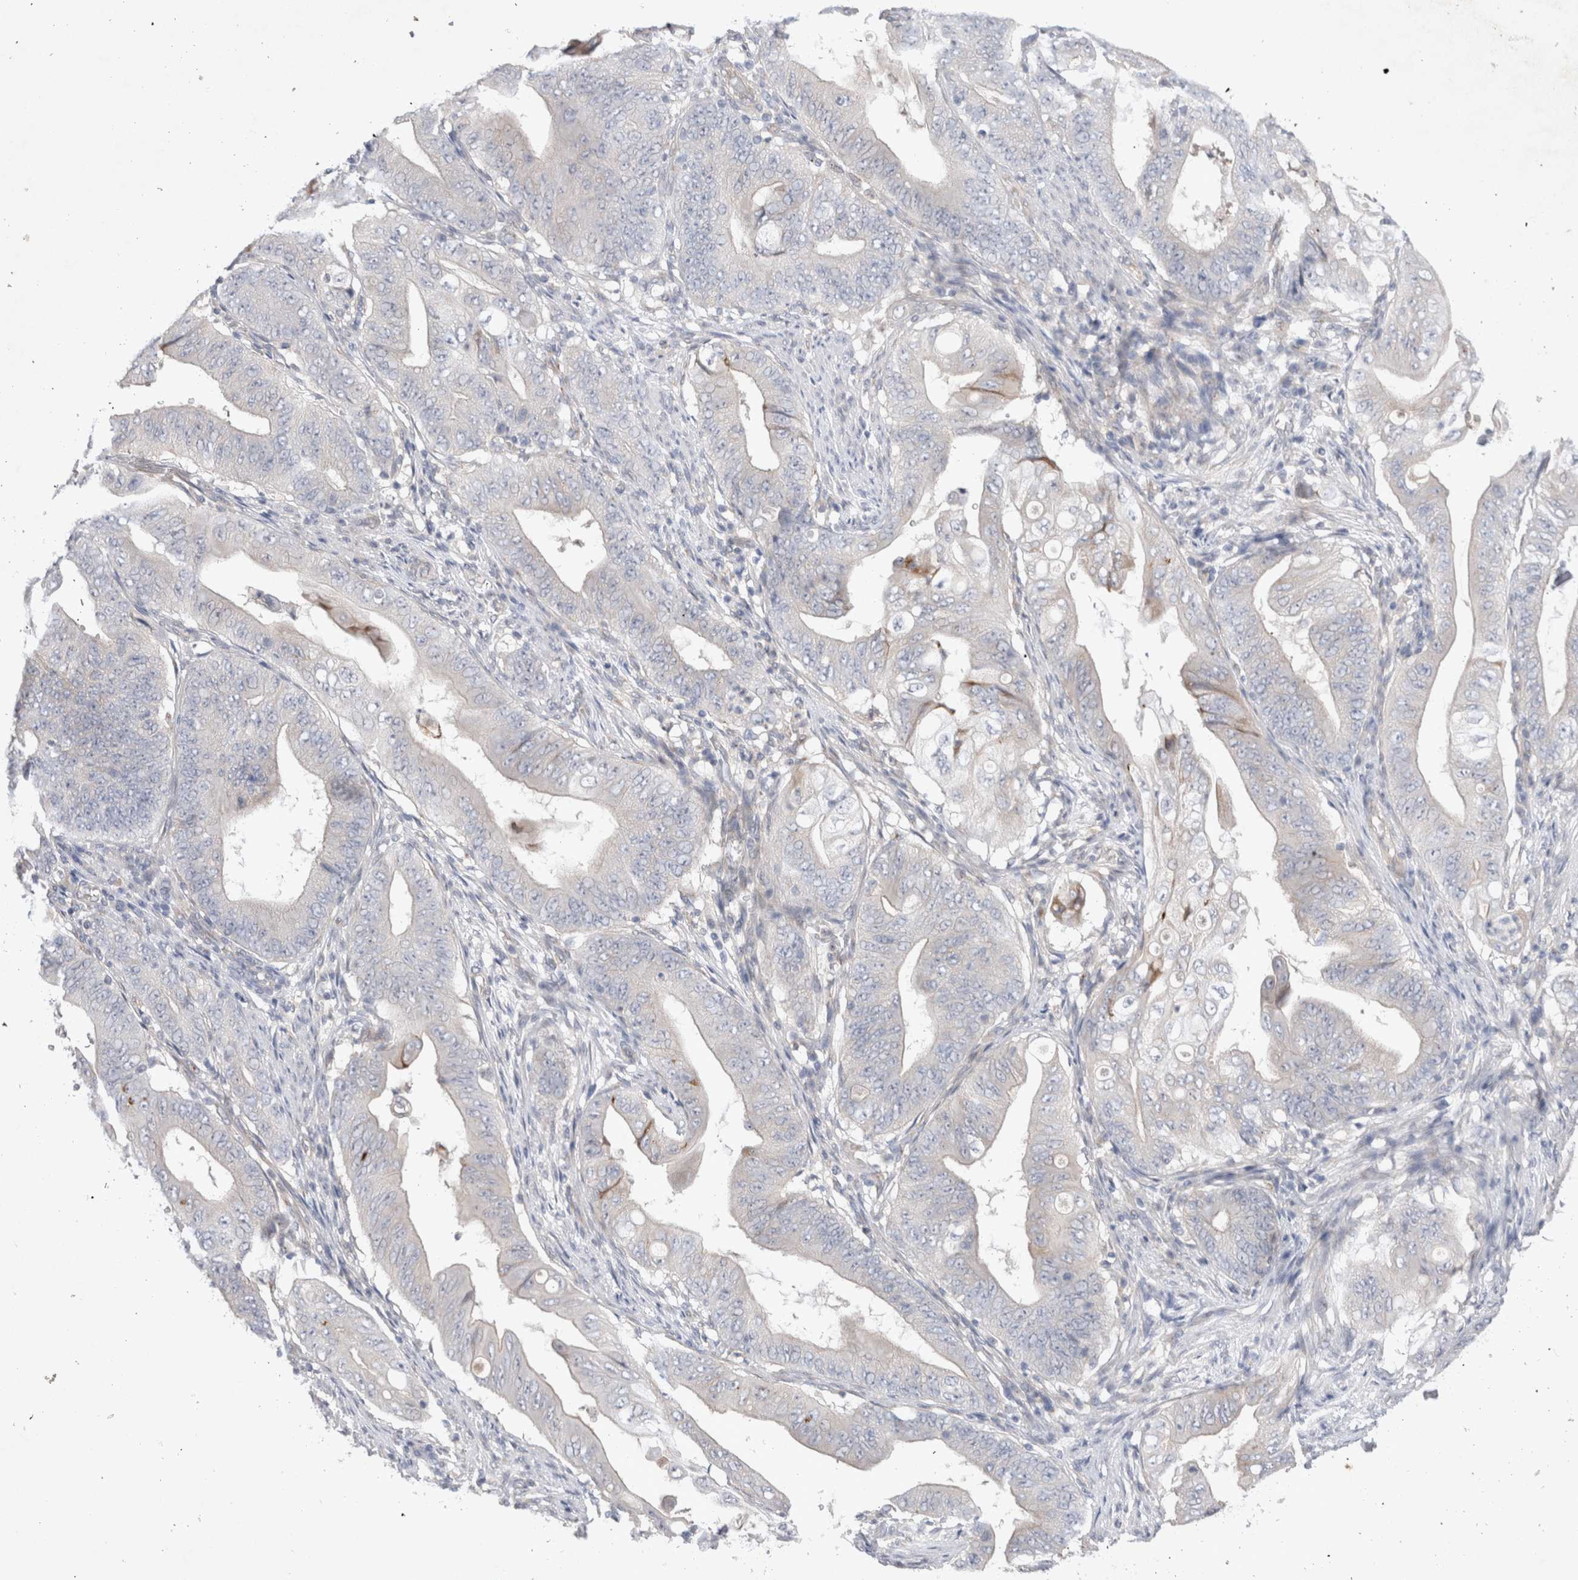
{"staining": {"intensity": "negative", "quantity": "none", "location": "none"}, "tissue": "stomach cancer", "cell_type": "Tumor cells", "image_type": "cancer", "snomed": [{"axis": "morphology", "description": "Adenocarcinoma, NOS"}, {"axis": "topography", "description": "Stomach"}], "caption": "A micrograph of human stomach adenocarcinoma is negative for staining in tumor cells.", "gene": "BICD2", "patient": {"sex": "female", "age": 73}}